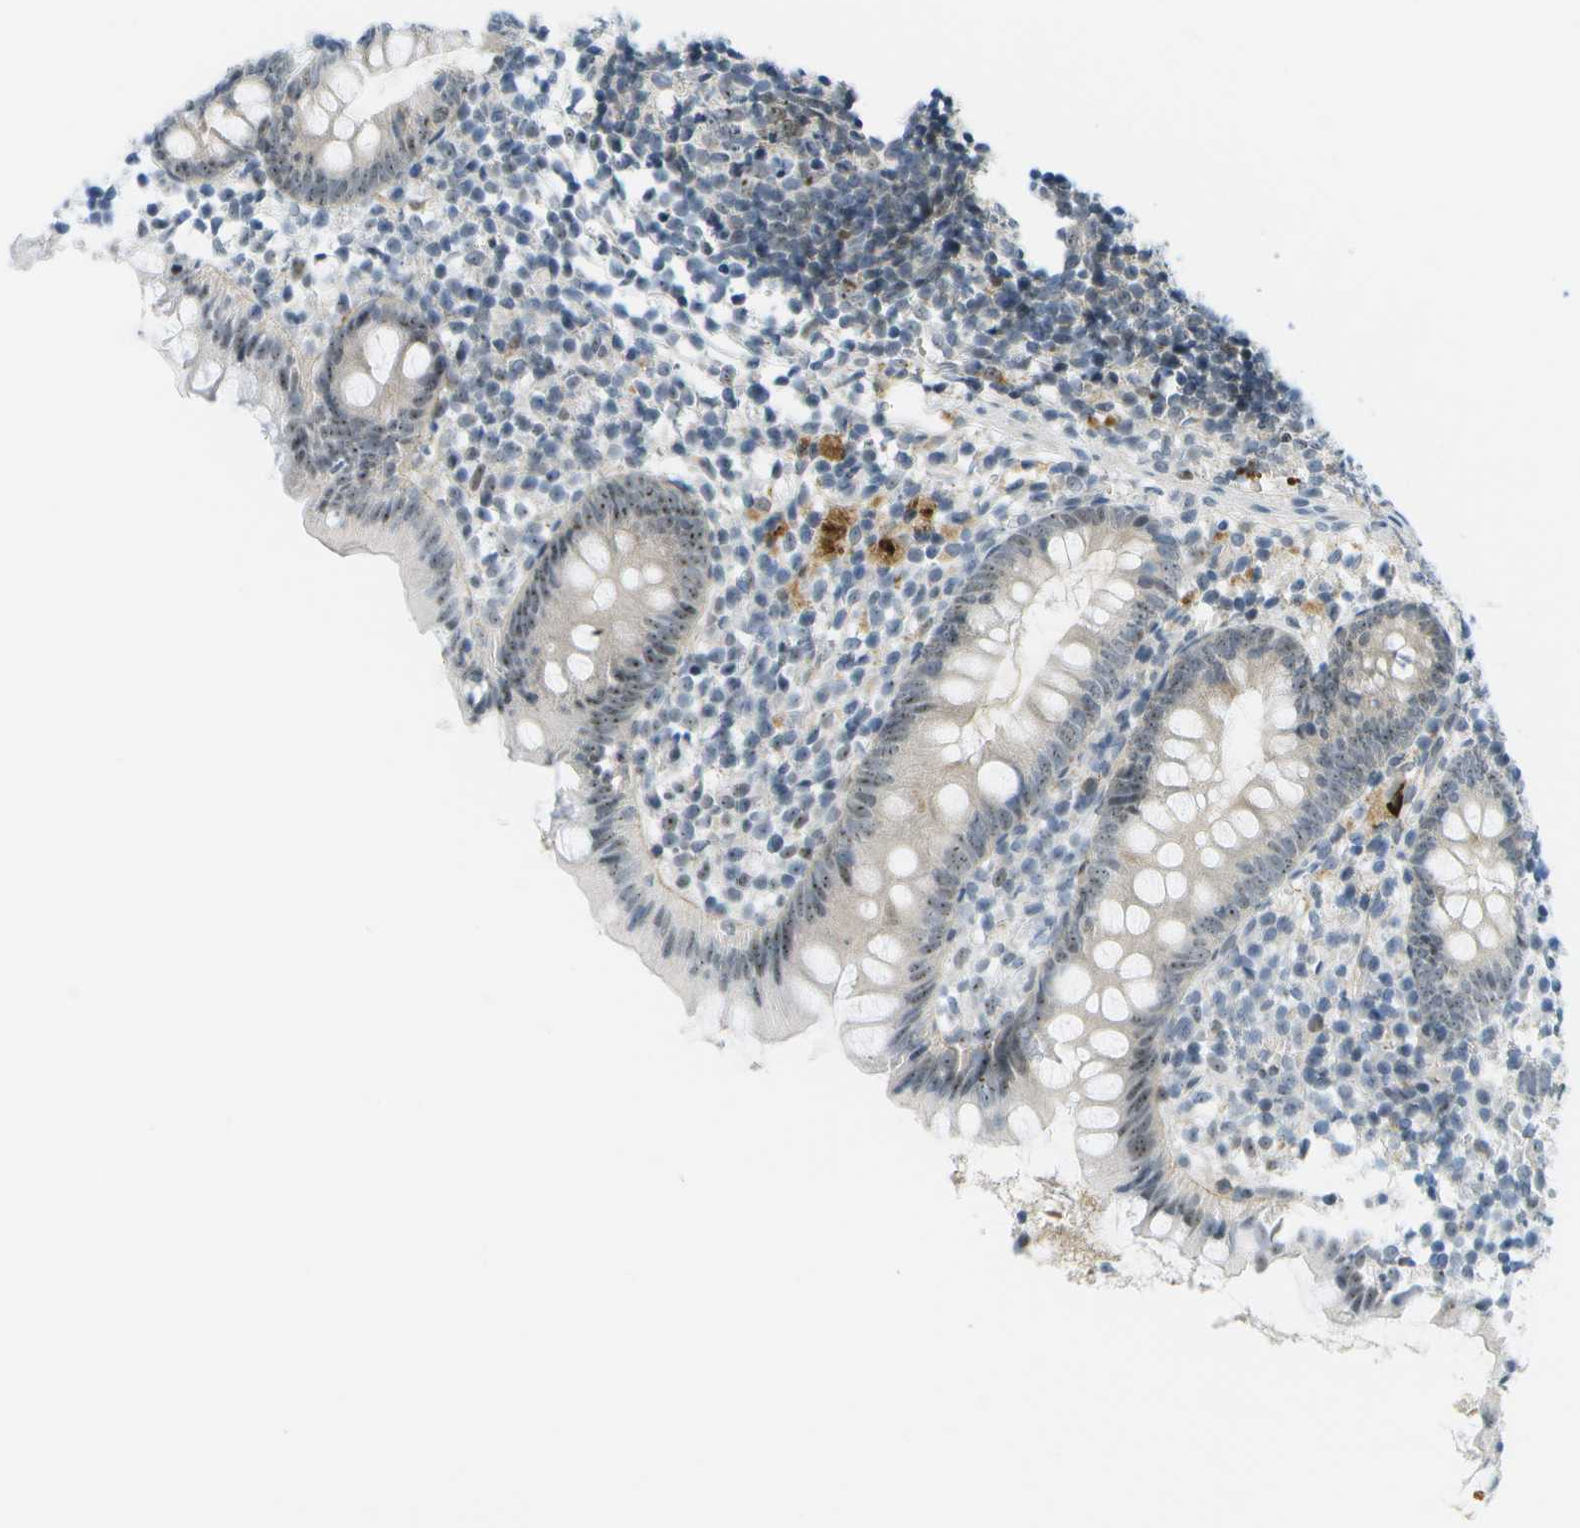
{"staining": {"intensity": "weak", "quantity": "25%-75%", "location": "nuclear"}, "tissue": "appendix", "cell_type": "Glandular cells", "image_type": "normal", "snomed": [{"axis": "morphology", "description": "Normal tissue, NOS"}, {"axis": "topography", "description": "Appendix"}], "caption": "Appendix stained for a protein (brown) displays weak nuclear positive staining in approximately 25%-75% of glandular cells.", "gene": "PITHD1", "patient": {"sex": "female", "age": 20}}